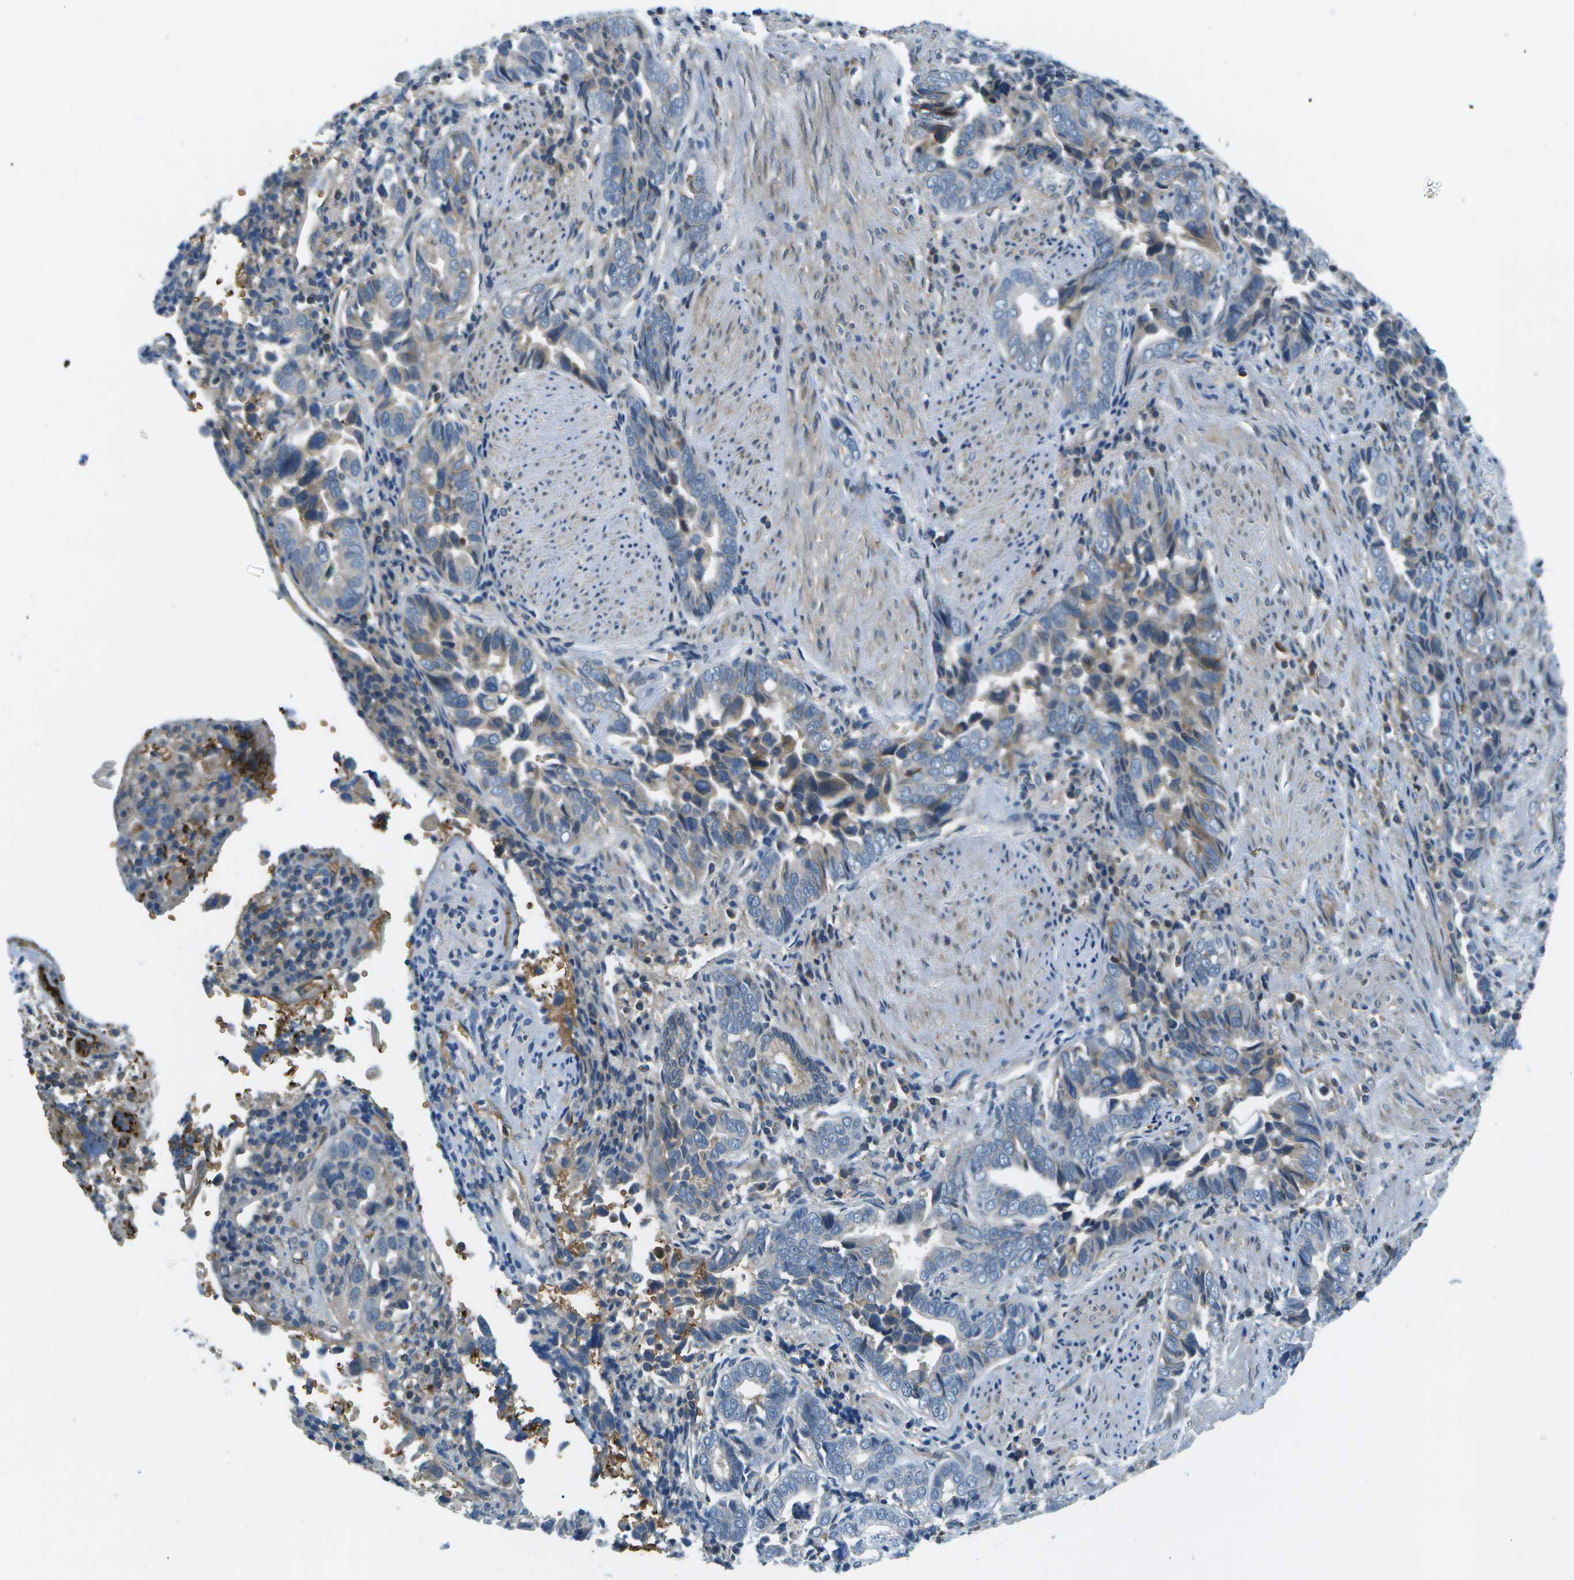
{"staining": {"intensity": "weak", "quantity": "<25%", "location": "cytoplasmic/membranous"}, "tissue": "liver cancer", "cell_type": "Tumor cells", "image_type": "cancer", "snomed": [{"axis": "morphology", "description": "Cholangiocarcinoma"}, {"axis": "topography", "description": "Liver"}], "caption": "This is an immunohistochemistry (IHC) image of human liver cancer. There is no expression in tumor cells.", "gene": "CTIF", "patient": {"sex": "female", "age": 79}}